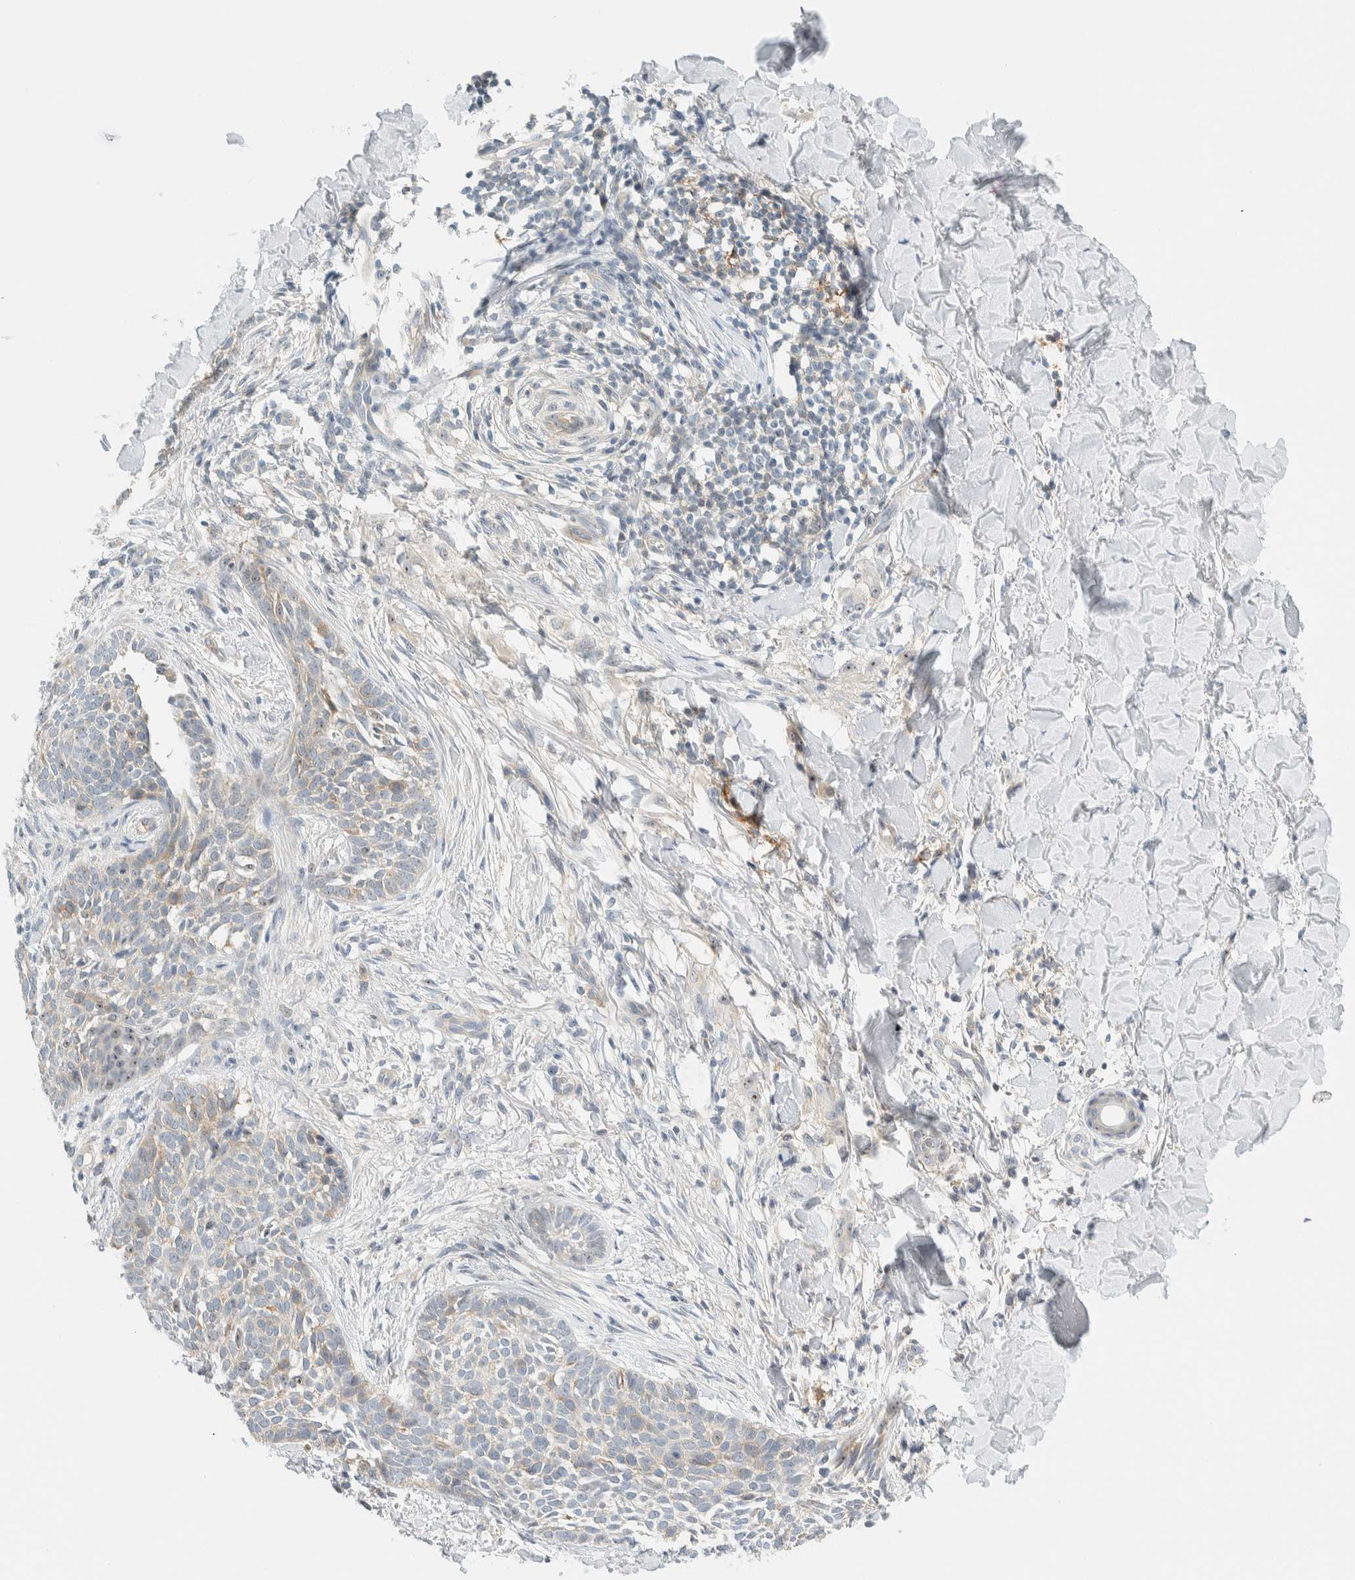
{"staining": {"intensity": "weak", "quantity": "<25%", "location": "cytoplasmic/membranous,nuclear"}, "tissue": "skin cancer", "cell_type": "Tumor cells", "image_type": "cancer", "snomed": [{"axis": "morphology", "description": "Normal tissue, NOS"}, {"axis": "morphology", "description": "Basal cell carcinoma"}, {"axis": "topography", "description": "Skin"}], "caption": "This is an immunohistochemistry image of human skin cancer. There is no expression in tumor cells.", "gene": "NDE1", "patient": {"sex": "male", "age": 67}}